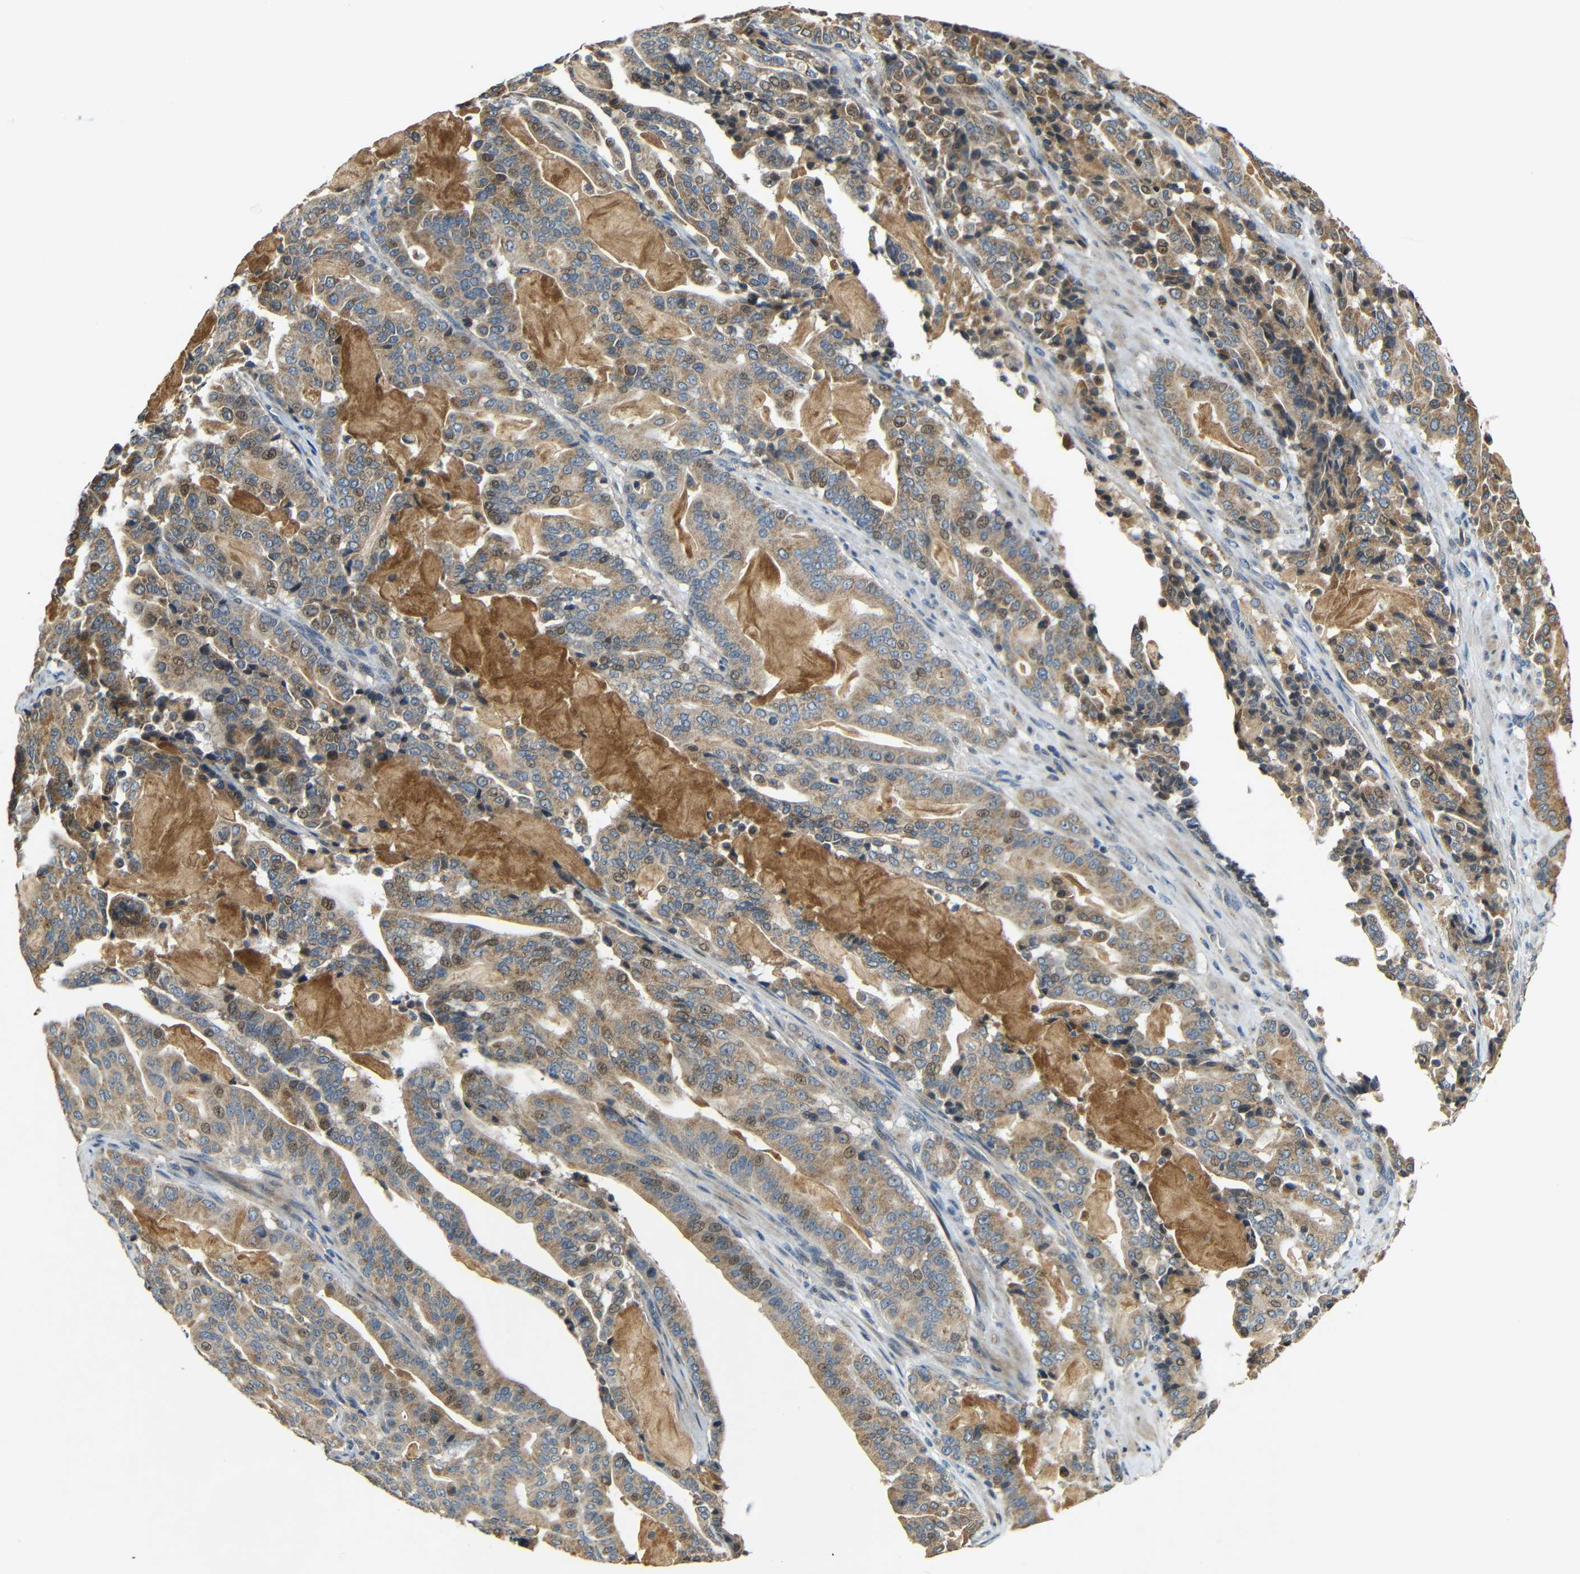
{"staining": {"intensity": "moderate", "quantity": ">75%", "location": "cytoplasmic/membranous,nuclear"}, "tissue": "pancreatic cancer", "cell_type": "Tumor cells", "image_type": "cancer", "snomed": [{"axis": "morphology", "description": "Adenocarcinoma, NOS"}, {"axis": "topography", "description": "Pancreas"}], "caption": "Tumor cells display medium levels of moderate cytoplasmic/membranous and nuclear expression in approximately >75% of cells in human pancreatic adenocarcinoma.", "gene": "KAZALD1", "patient": {"sex": "male", "age": 63}}